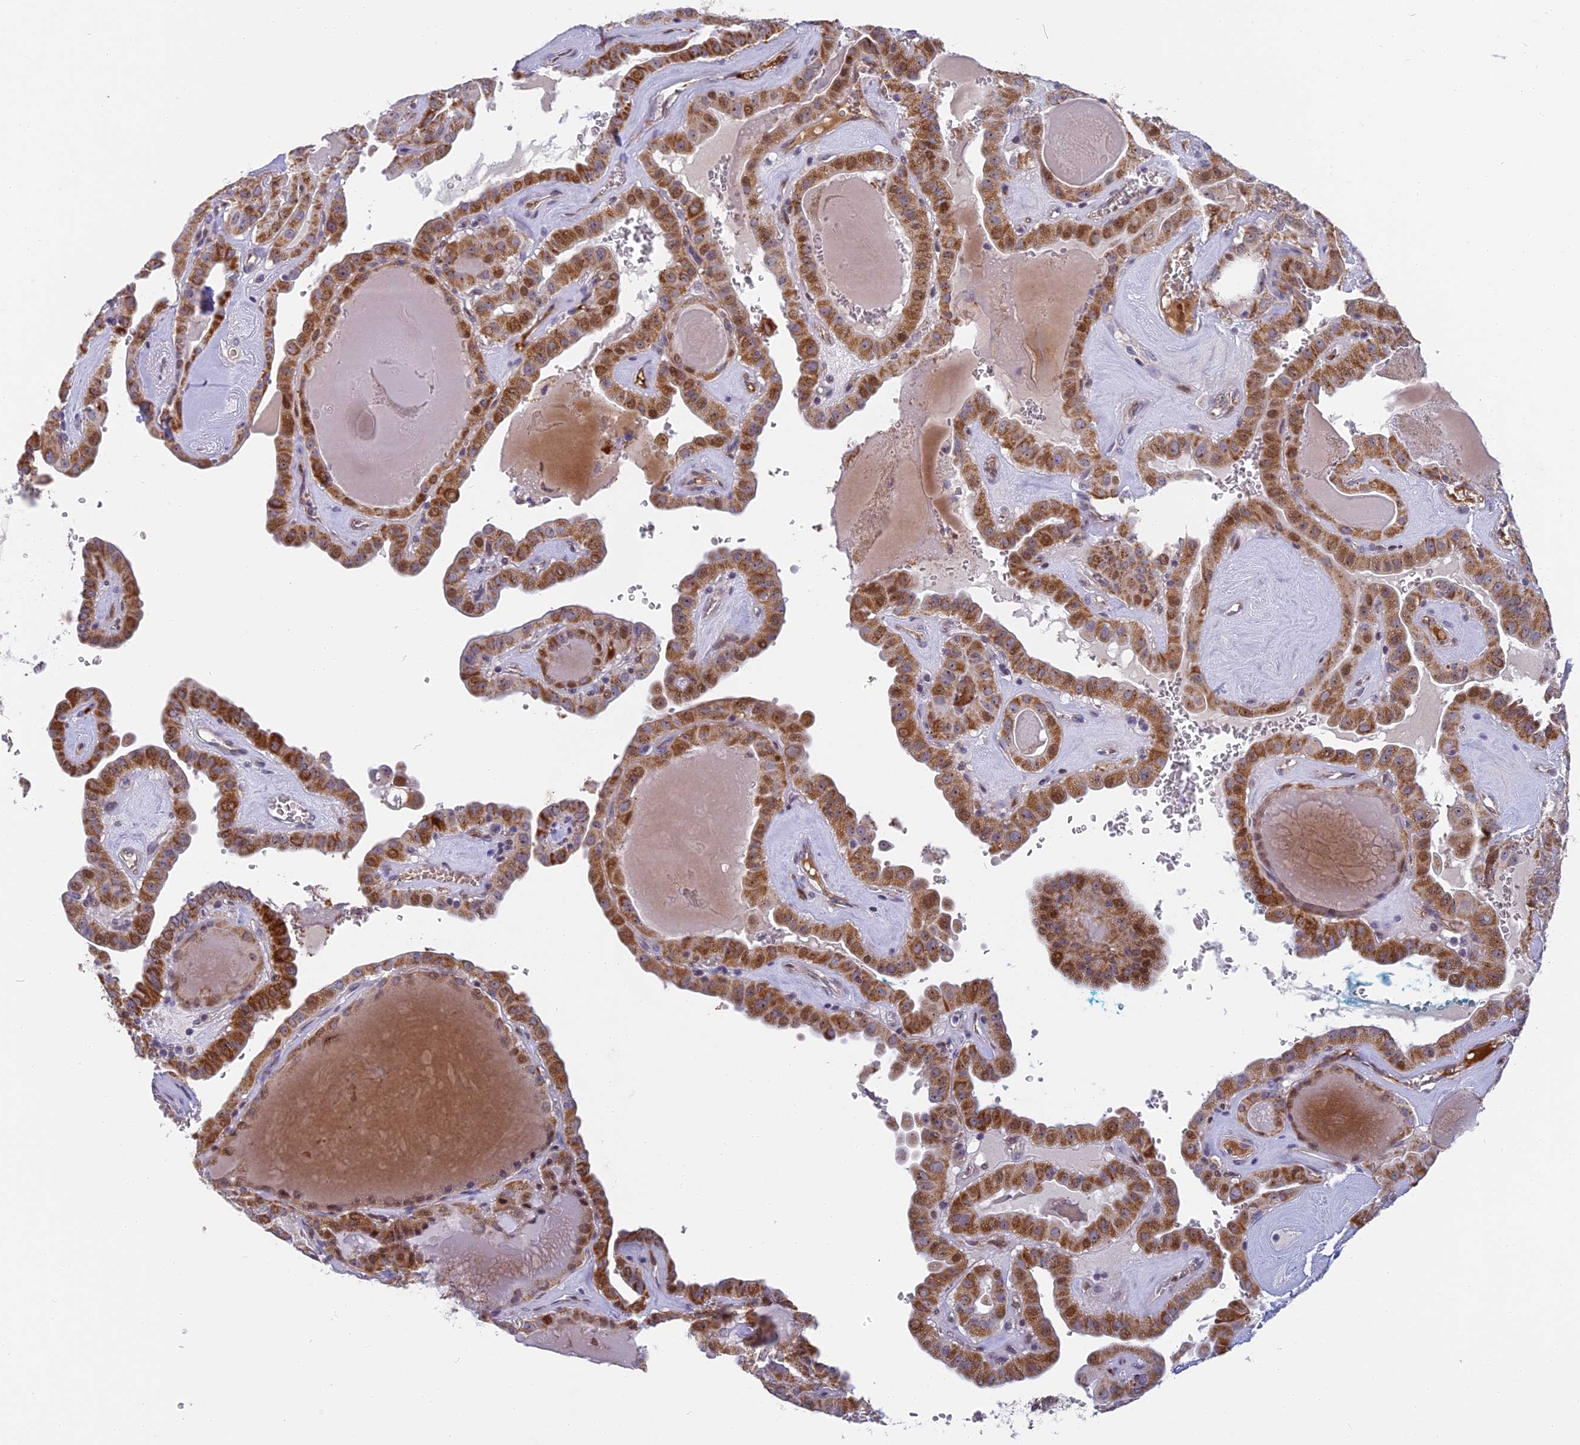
{"staining": {"intensity": "moderate", "quantity": ">75%", "location": "cytoplasmic/membranous"}, "tissue": "thyroid cancer", "cell_type": "Tumor cells", "image_type": "cancer", "snomed": [{"axis": "morphology", "description": "Papillary adenocarcinoma, NOS"}, {"axis": "topography", "description": "Thyroid gland"}], "caption": "Immunohistochemistry histopathology image of neoplastic tissue: thyroid cancer (papillary adenocarcinoma) stained using immunohistochemistry demonstrates medium levels of moderate protein expression localized specifically in the cytoplasmic/membranous of tumor cells, appearing as a cytoplasmic/membranous brown color.", "gene": "DTWD1", "patient": {"sex": "male", "age": 52}}